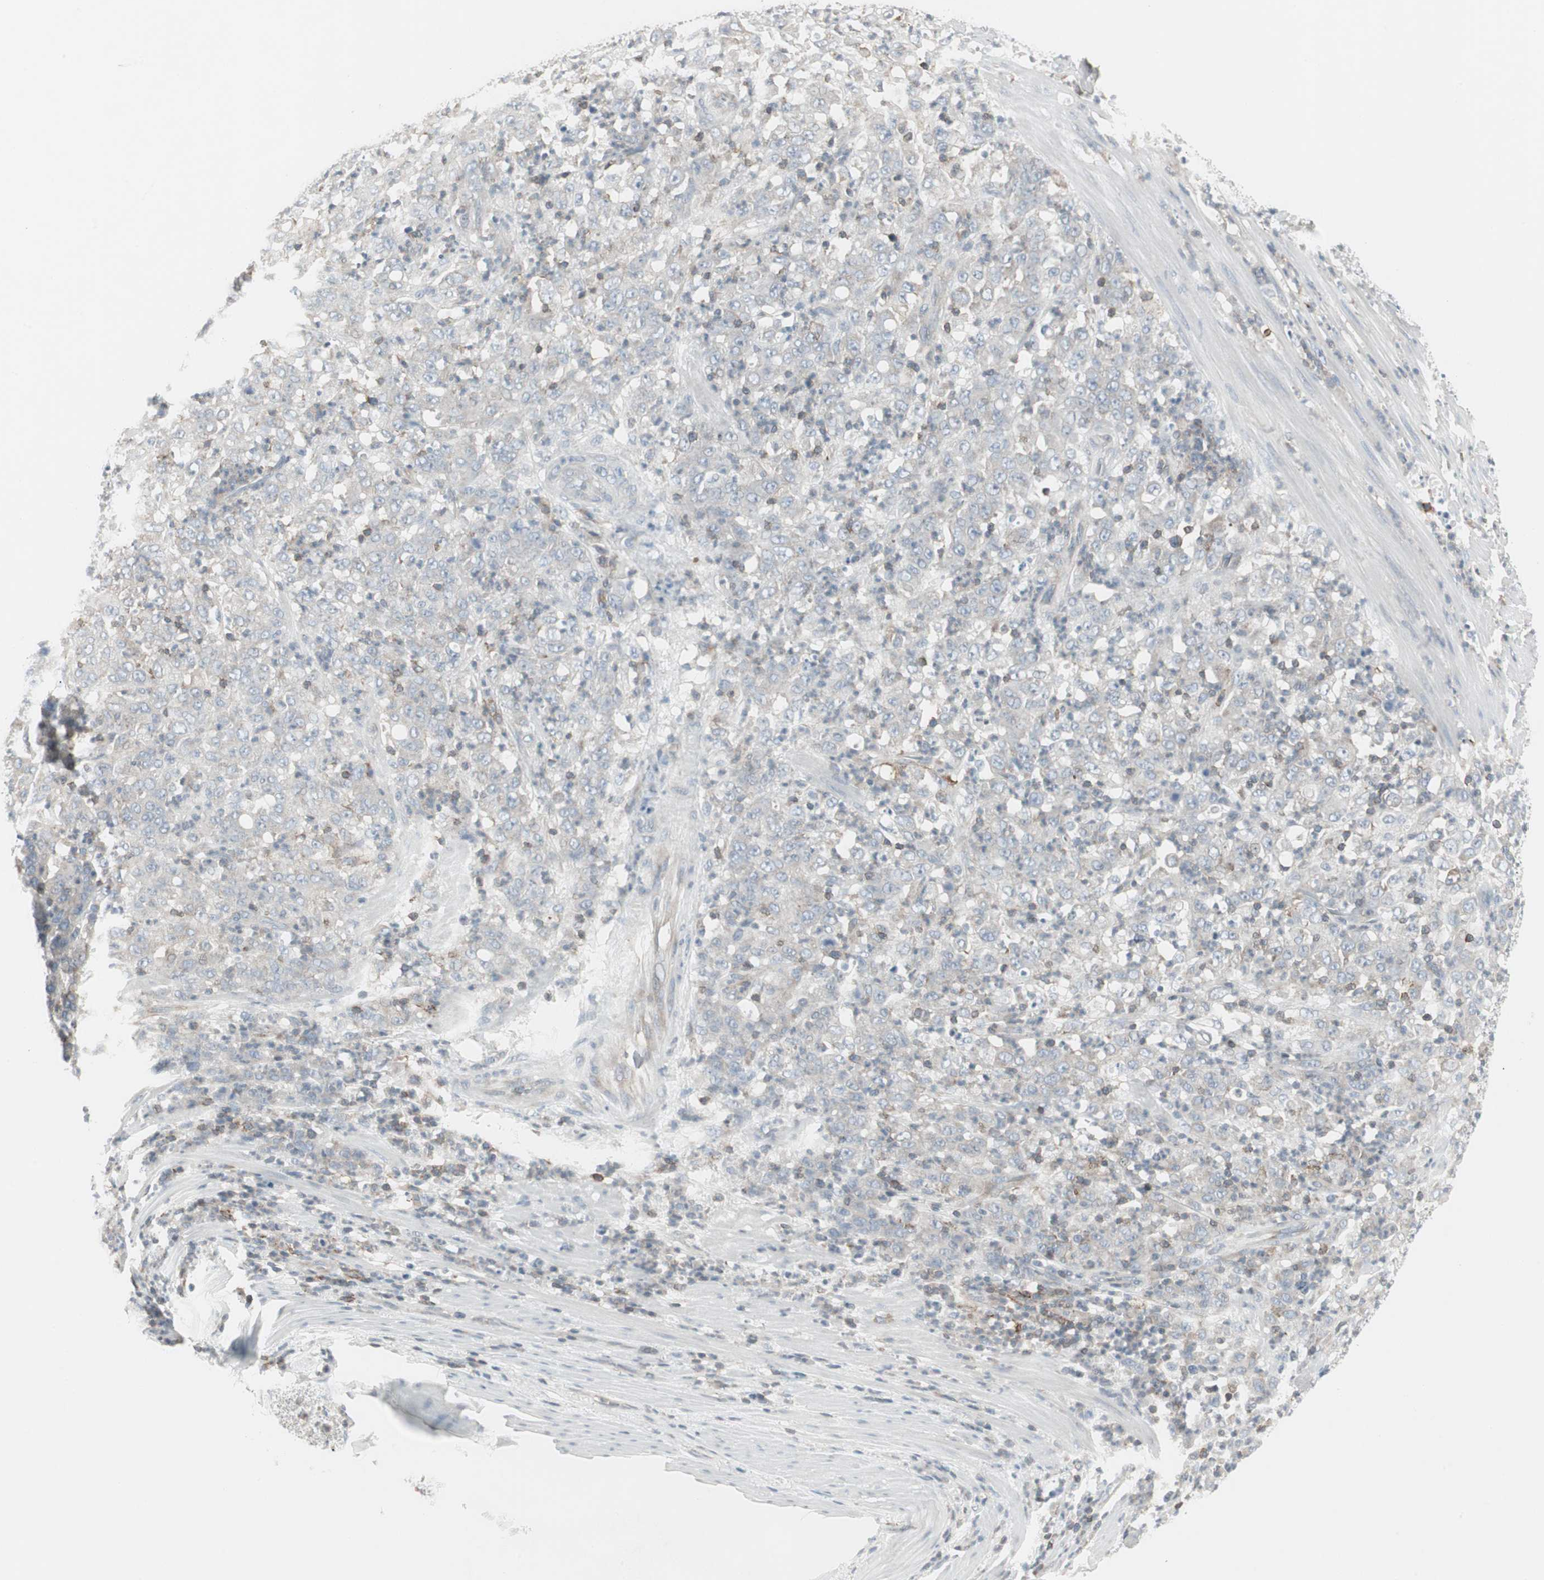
{"staining": {"intensity": "negative", "quantity": "none", "location": "none"}, "tissue": "stomach cancer", "cell_type": "Tumor cells", "image_type": "cancer", "snomed": [{"axis": "morphology", "description": "Adenocarcinoma, NOS"}, {"axis": "topography", "description": "Stomach, lower"}], "caption": "This is an immunohistochemistry micrograph of human stomach adenocarcinoma. There is no staining in tumor cells.", "gene": "MAP4K4", "patient": {"sex": "female", "age": 71}}